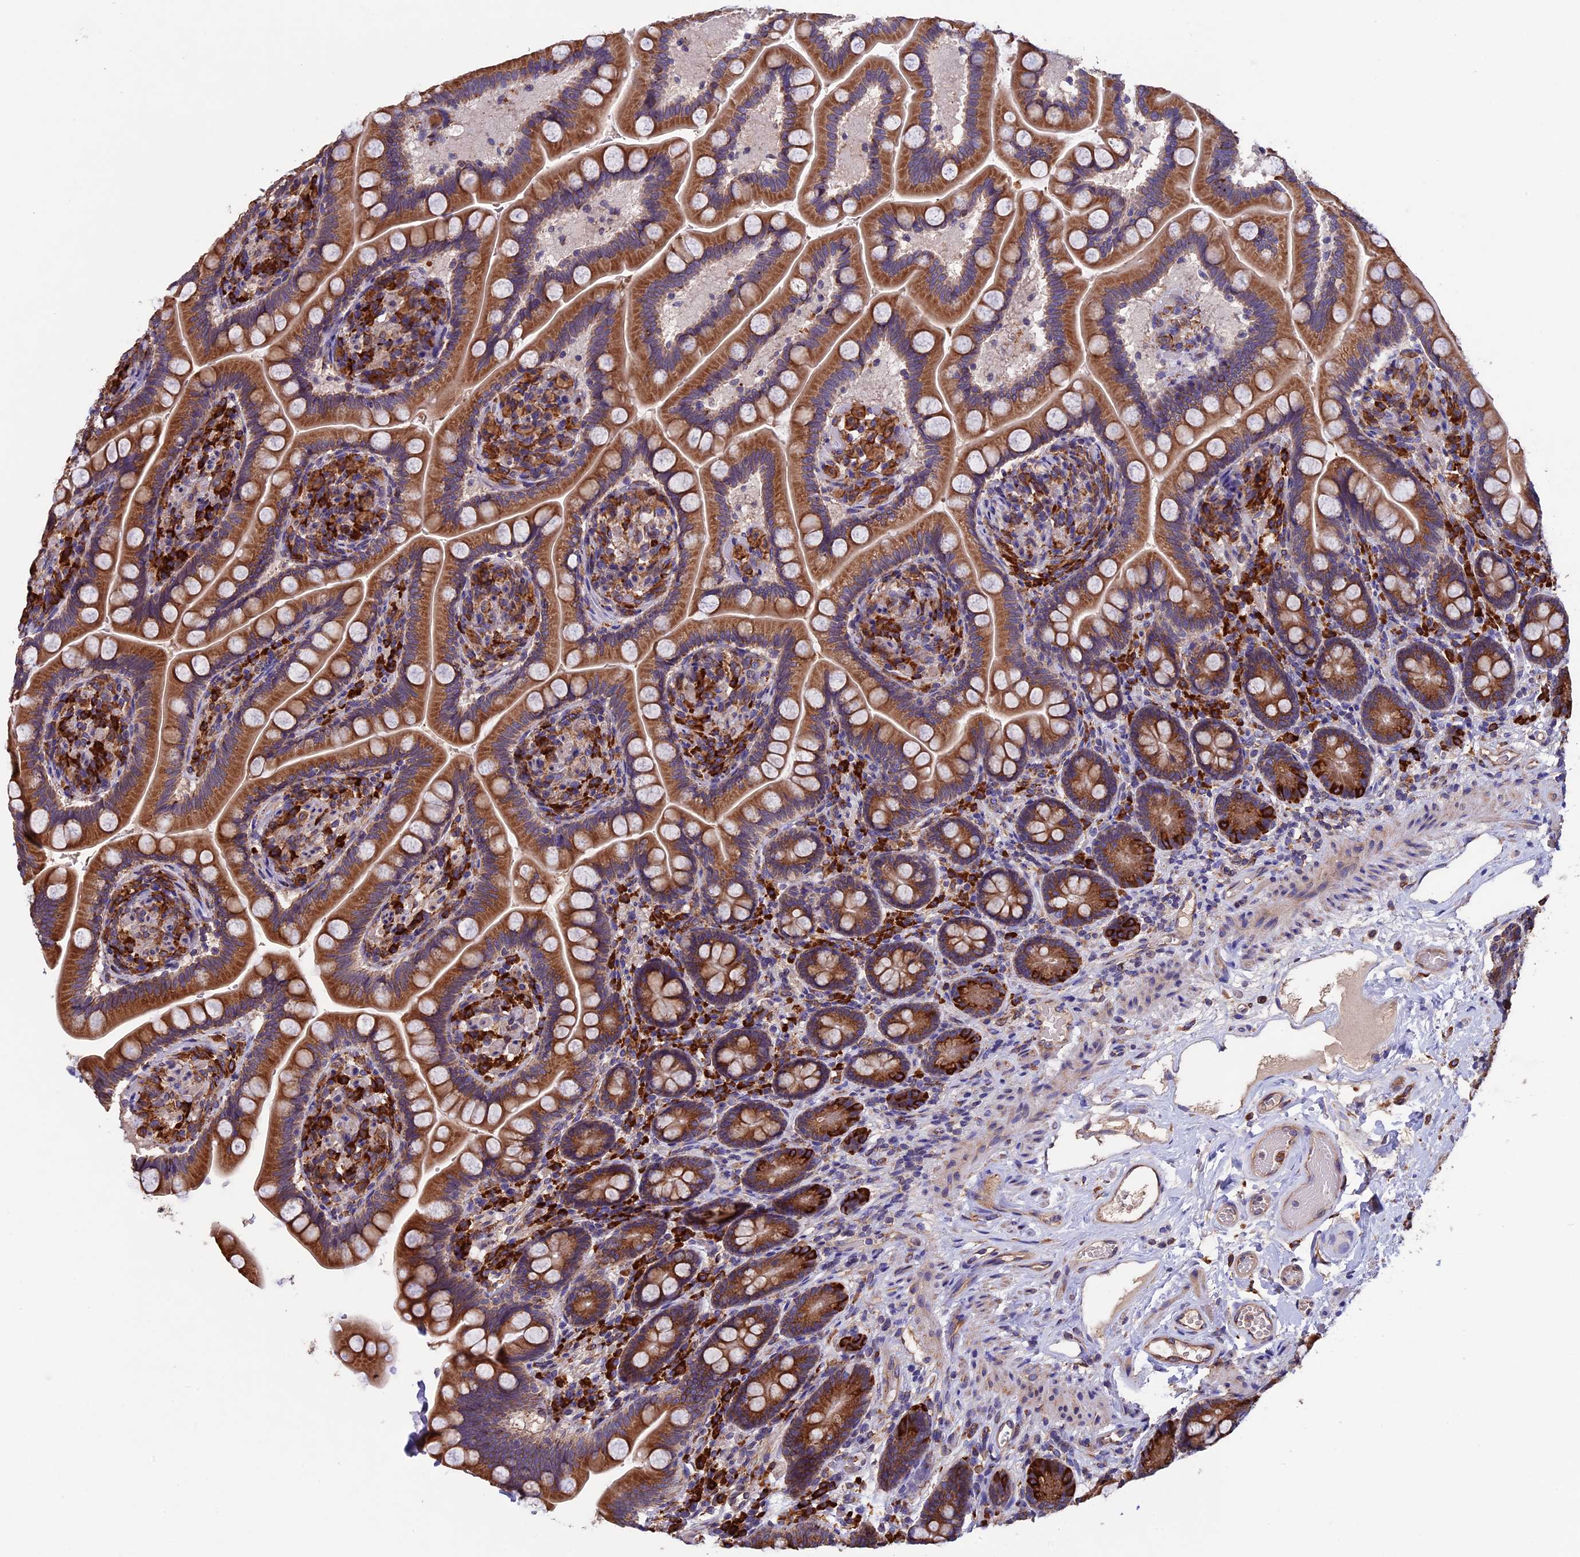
{"staining": {"intensity": "strong", "quantity": ">75%", "location": "cytoplasmic/membranous"}, "tissue": "small intestine", "cell_type": "Glandular cells", "image_type": "normal", "snomed": [{"axis": "morphology", "description": "Normal tissue, NOS"}, {"axis": "topography", "description": "Small intestine"}], "caption": "Protein expression analysis of unremarkable small intestine reveals strong cytoplasmic/membranous expression in approximately >75% of glandular cells. (IHC, brightfield microscopy, high magnification).", "gene": "BTBD3", "patient": {"sex": "female", "age": 64}}